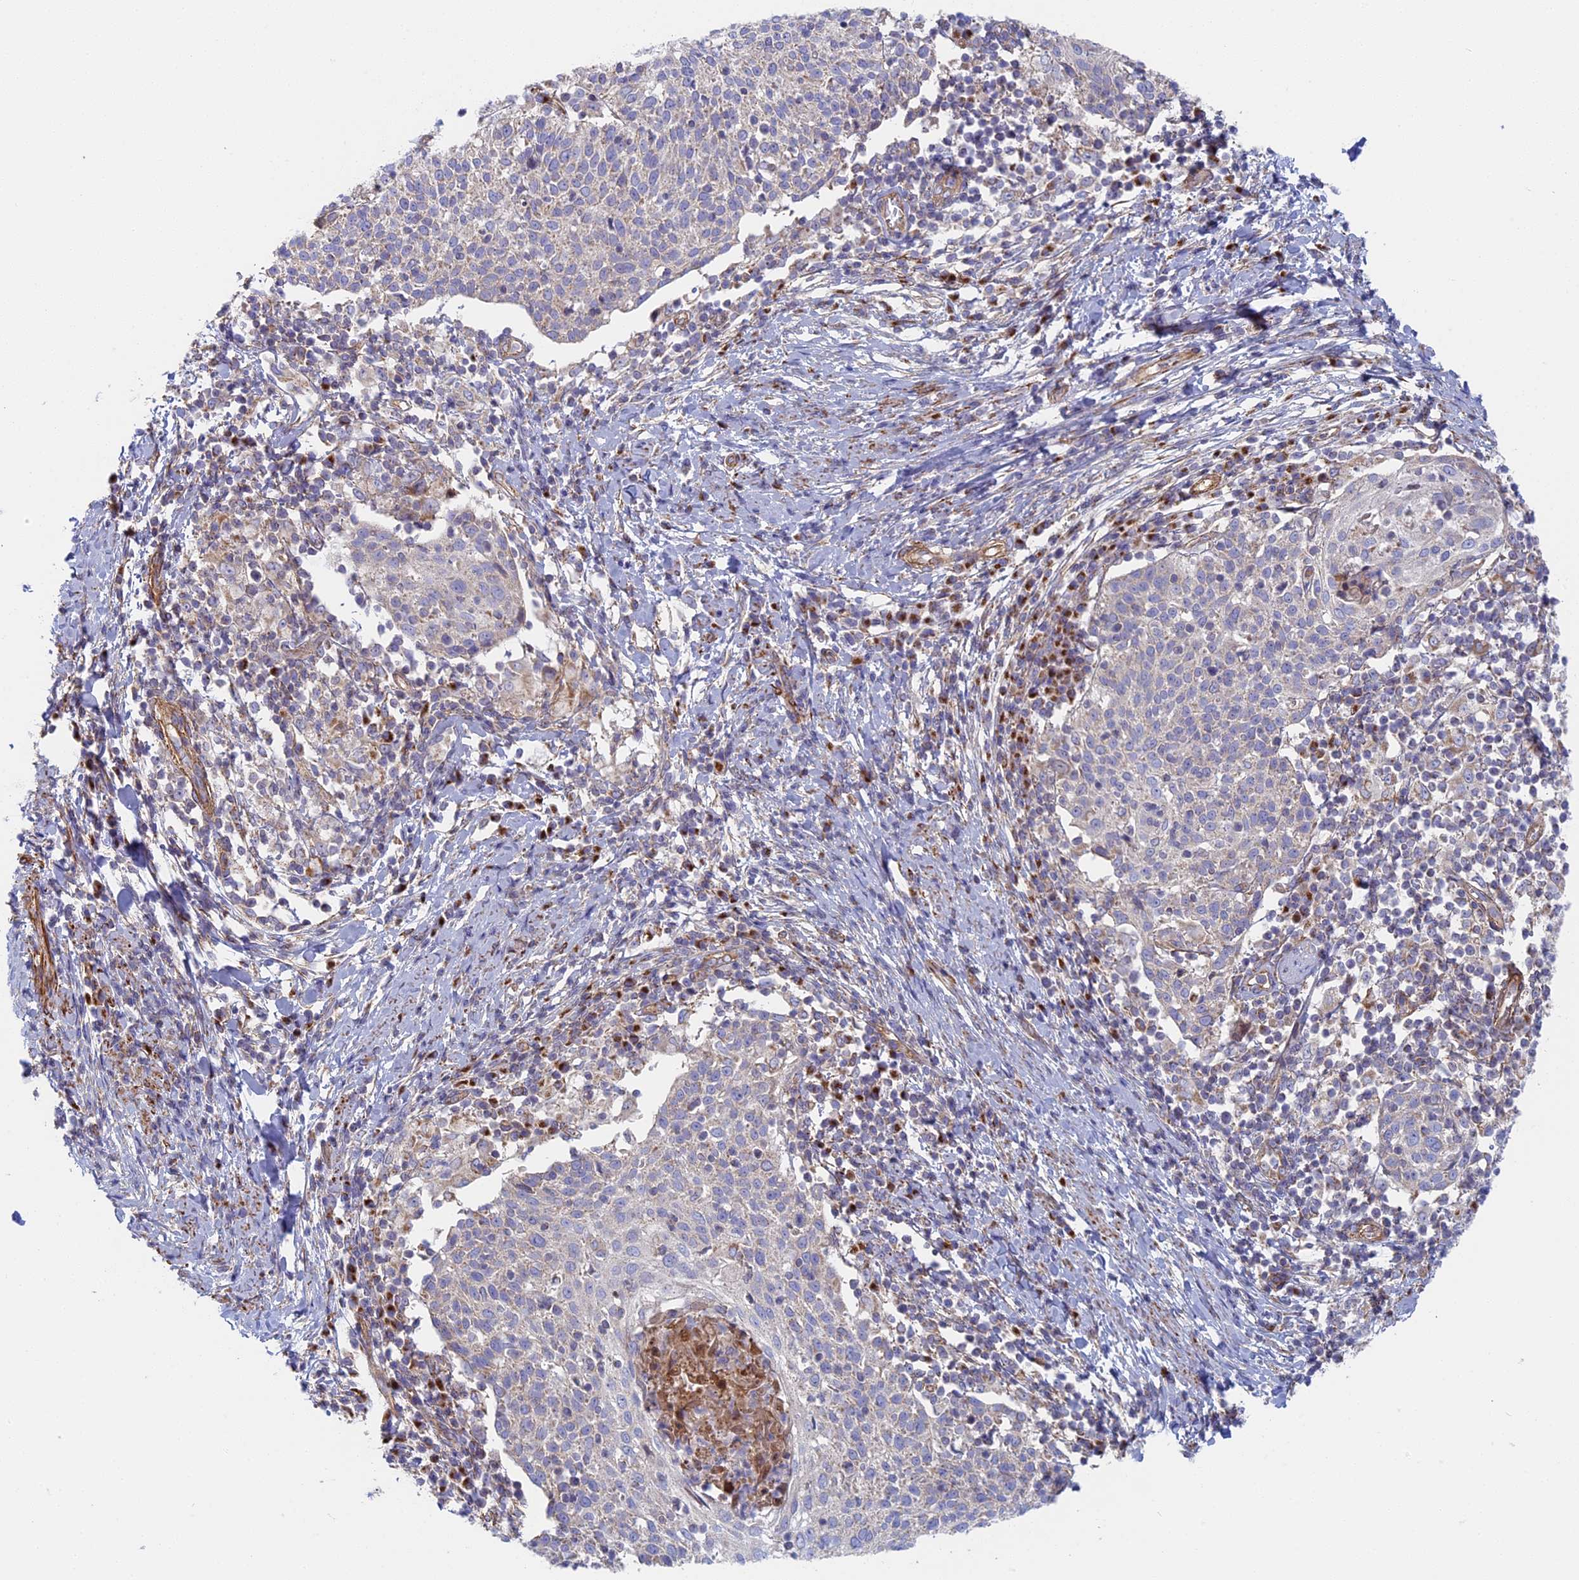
{"staining": {"intensity": "negative", "quantity": "none", "location": "none"}, "tissue": "cervical cancer", "cell_type": "Tumor cells", "image_type": "cancer", "snomed": [{"axis": "morphology", "description": "Squamous cell carcinoma, NOS"}, {"axis": "topography", "description": "Cervix"}], "caption": "IHC micrograph of cervical cancer stained for a protein (brown), which reveals no staining in tumor cells.", "gene": "DDA1", "patient": {"sex": "female", "age": 52}}